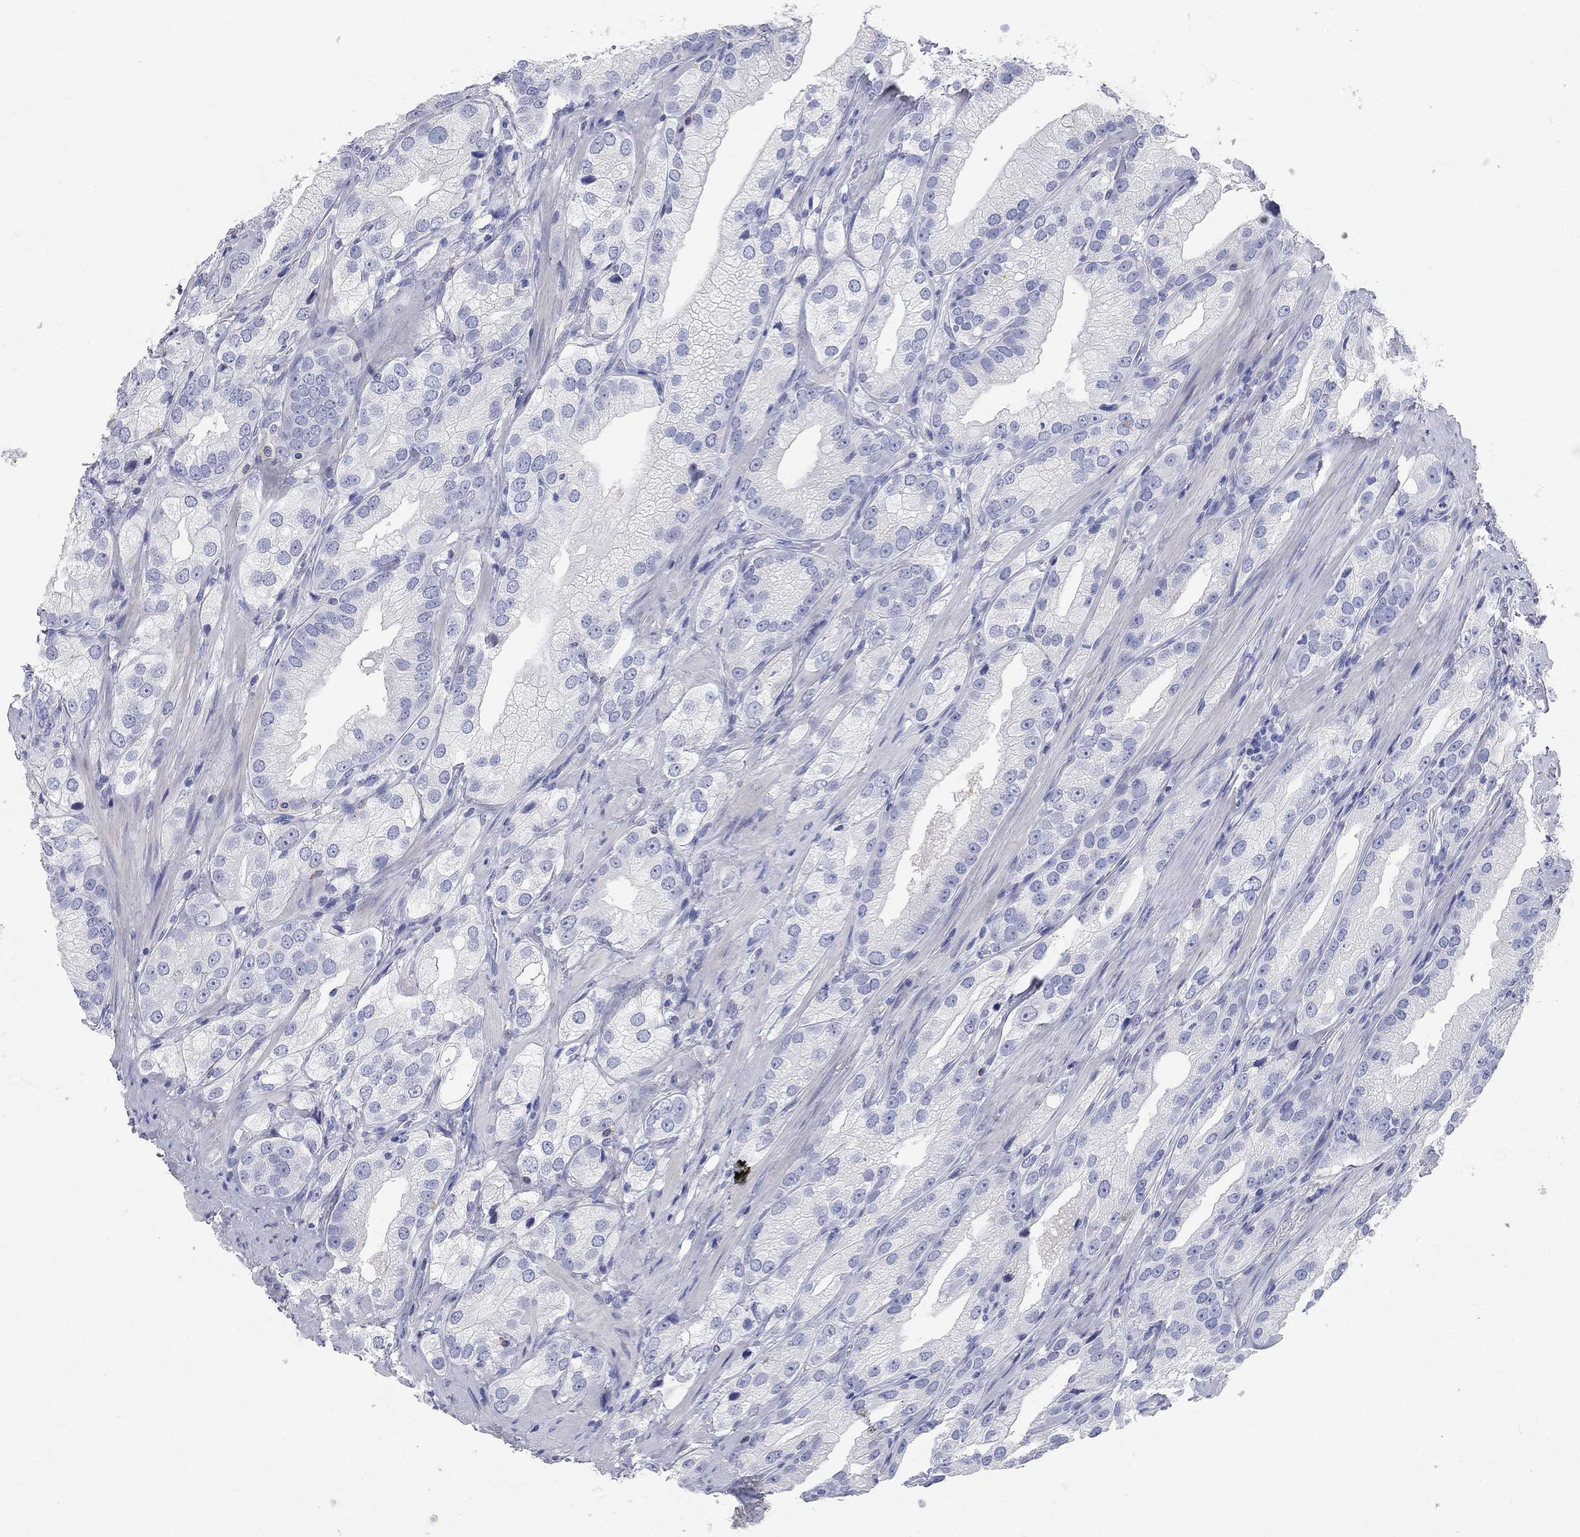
{"staining": {"intensity": "negative", "quantity": "none", "location": "none"}, "tissue": "prostate cancer", "cell_type": "Tumor cells", "image_type": "cancer", "snomed": [{"axis": "morphology", "description": "Adenocarcinoma, High grade"}, {"axis": "topography", "description": "Prostate and seminal vesicle, NOS"}], "caption": "An IHC micrograph of prostate cancer (adenocarcinoma (high-grade)) is shown. There is no staining in tumor cells of prostate cancer (adenocarcinoma (high-grade)).", "gene": "AOX1", "patient": {"sex": "male", "age": 62}}